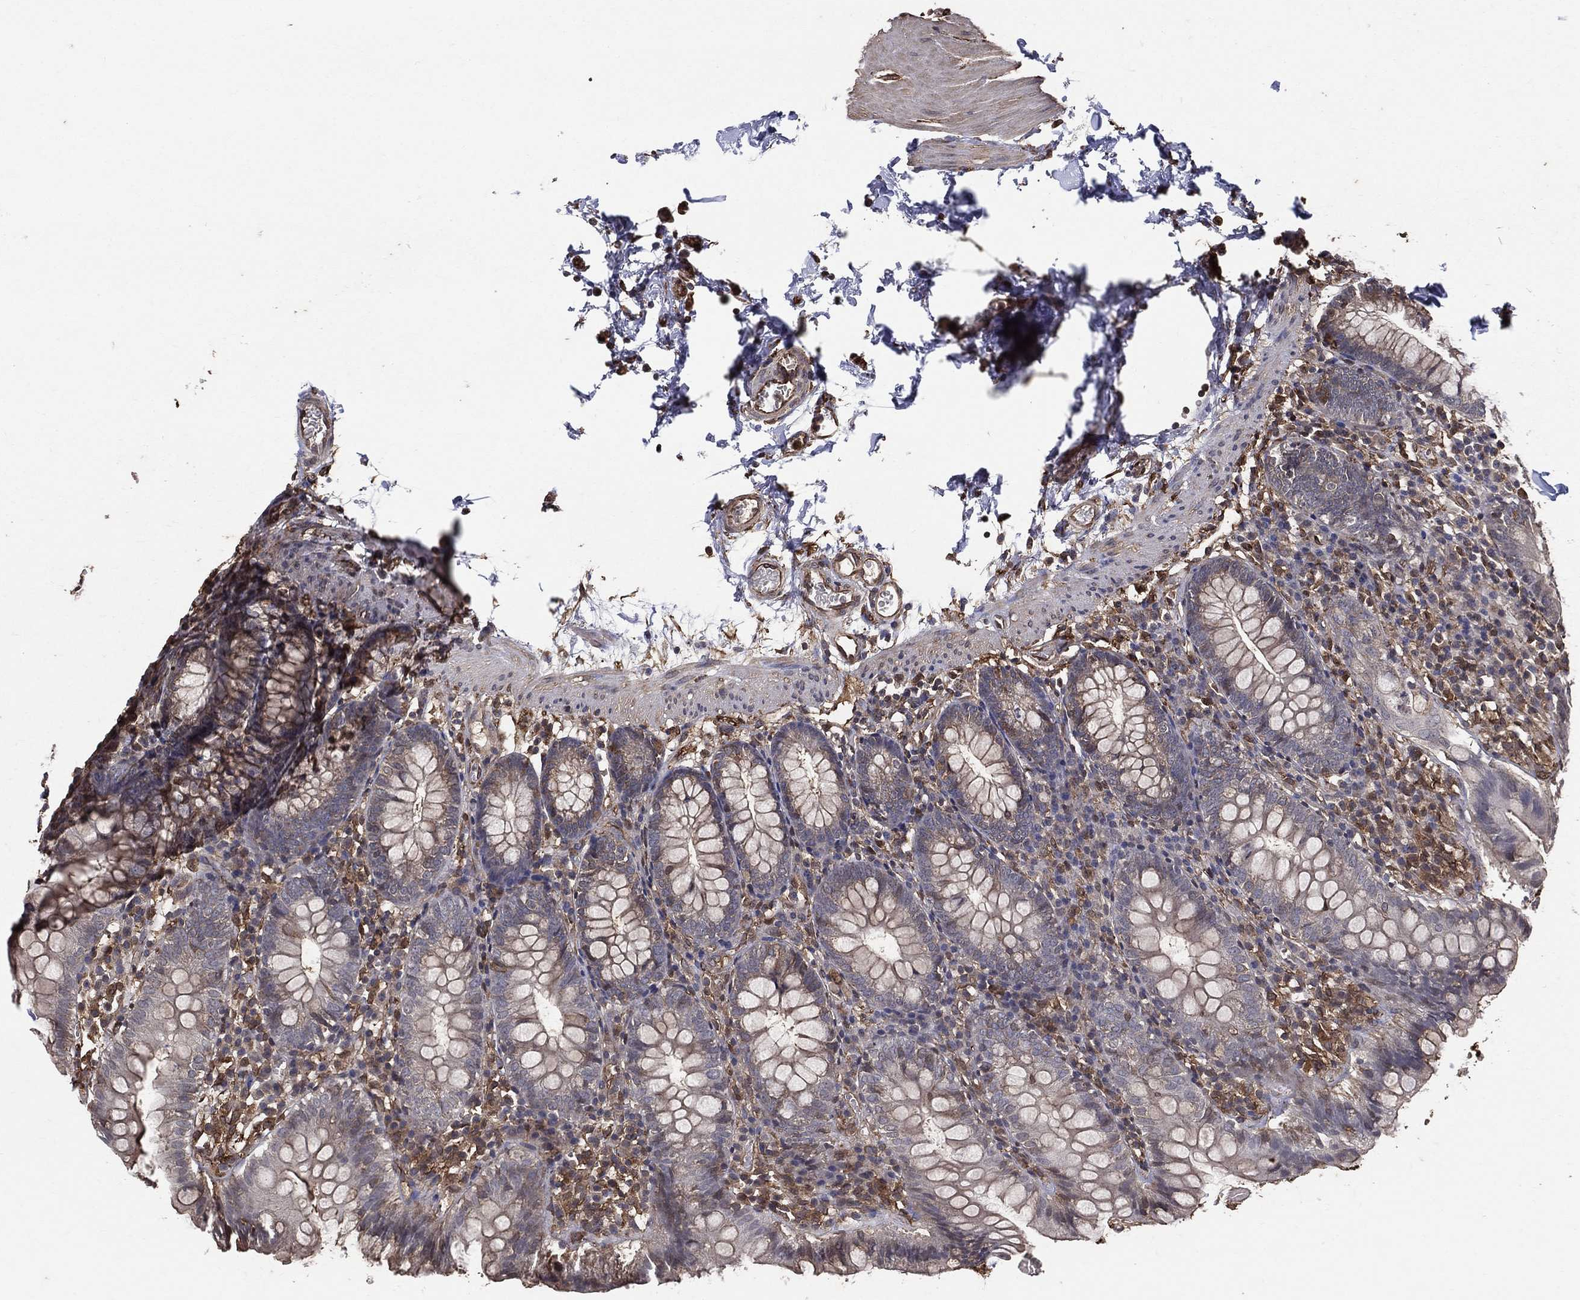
{"staining": {"intensity": "moderate", "quantity": "<25%", "location": "cytoplasmic/membranous"}, "tissue": "small intestine", "cell_type": "Glandular cells", "image_type": "normal", "snomed": [{"axis": "morphology", "description": "Normal tissue, NOS"}, {"axis": "topography", "description": "Small intestine"}], "caption": "Approximately <25% of glandular cells in benign small intestine demonstrate moderate cytoplasmic/membranous protein expression as visualized by brown immunohistochemical staining.", "gene": "DPYSL2", "patient": {"sex": "female", "age": 90}}